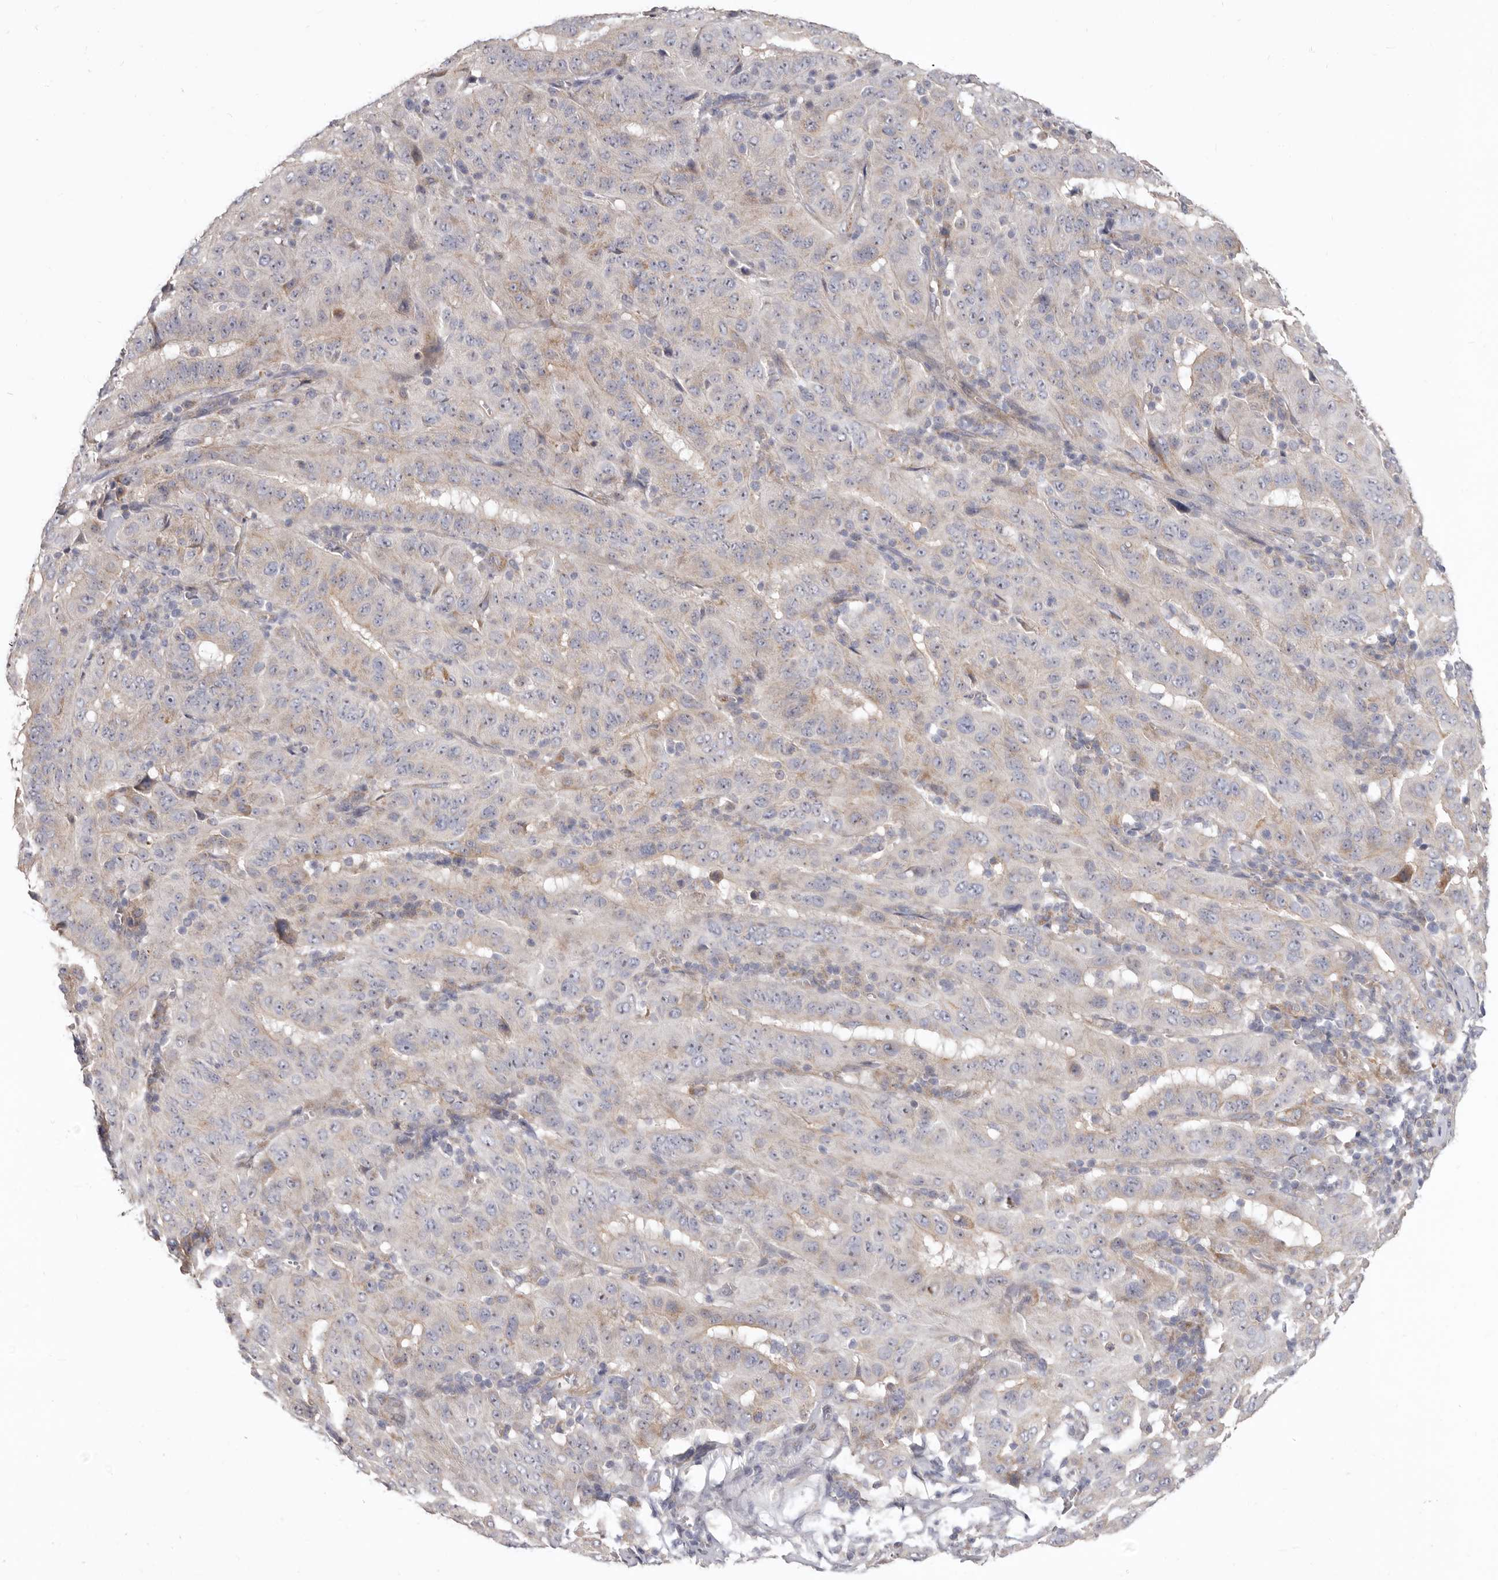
{"staining": {"intensity": "weak", "quantity": ">75%", "location": "cytoplasmic/membranous,nuclear"}, "tissue": "pancreatic cancer", "cell_type": "Tumor cells", "image_type": "cancer", "snomed": [{"axis": "morphology", "description": "Adenocarcinoma, NOS"}, {"axis": "topography", "description": "Pancreas"}], "caption": "Weak cytoplasmic/membranous and nuclear protein positivity is appreciated in approximately >75% of tumor cells in pancreatic cancer. (IHC, brightfield microscopy, high magnification).", "gene": "FMO2", "patient": {"sex": "male", "age": 63}}